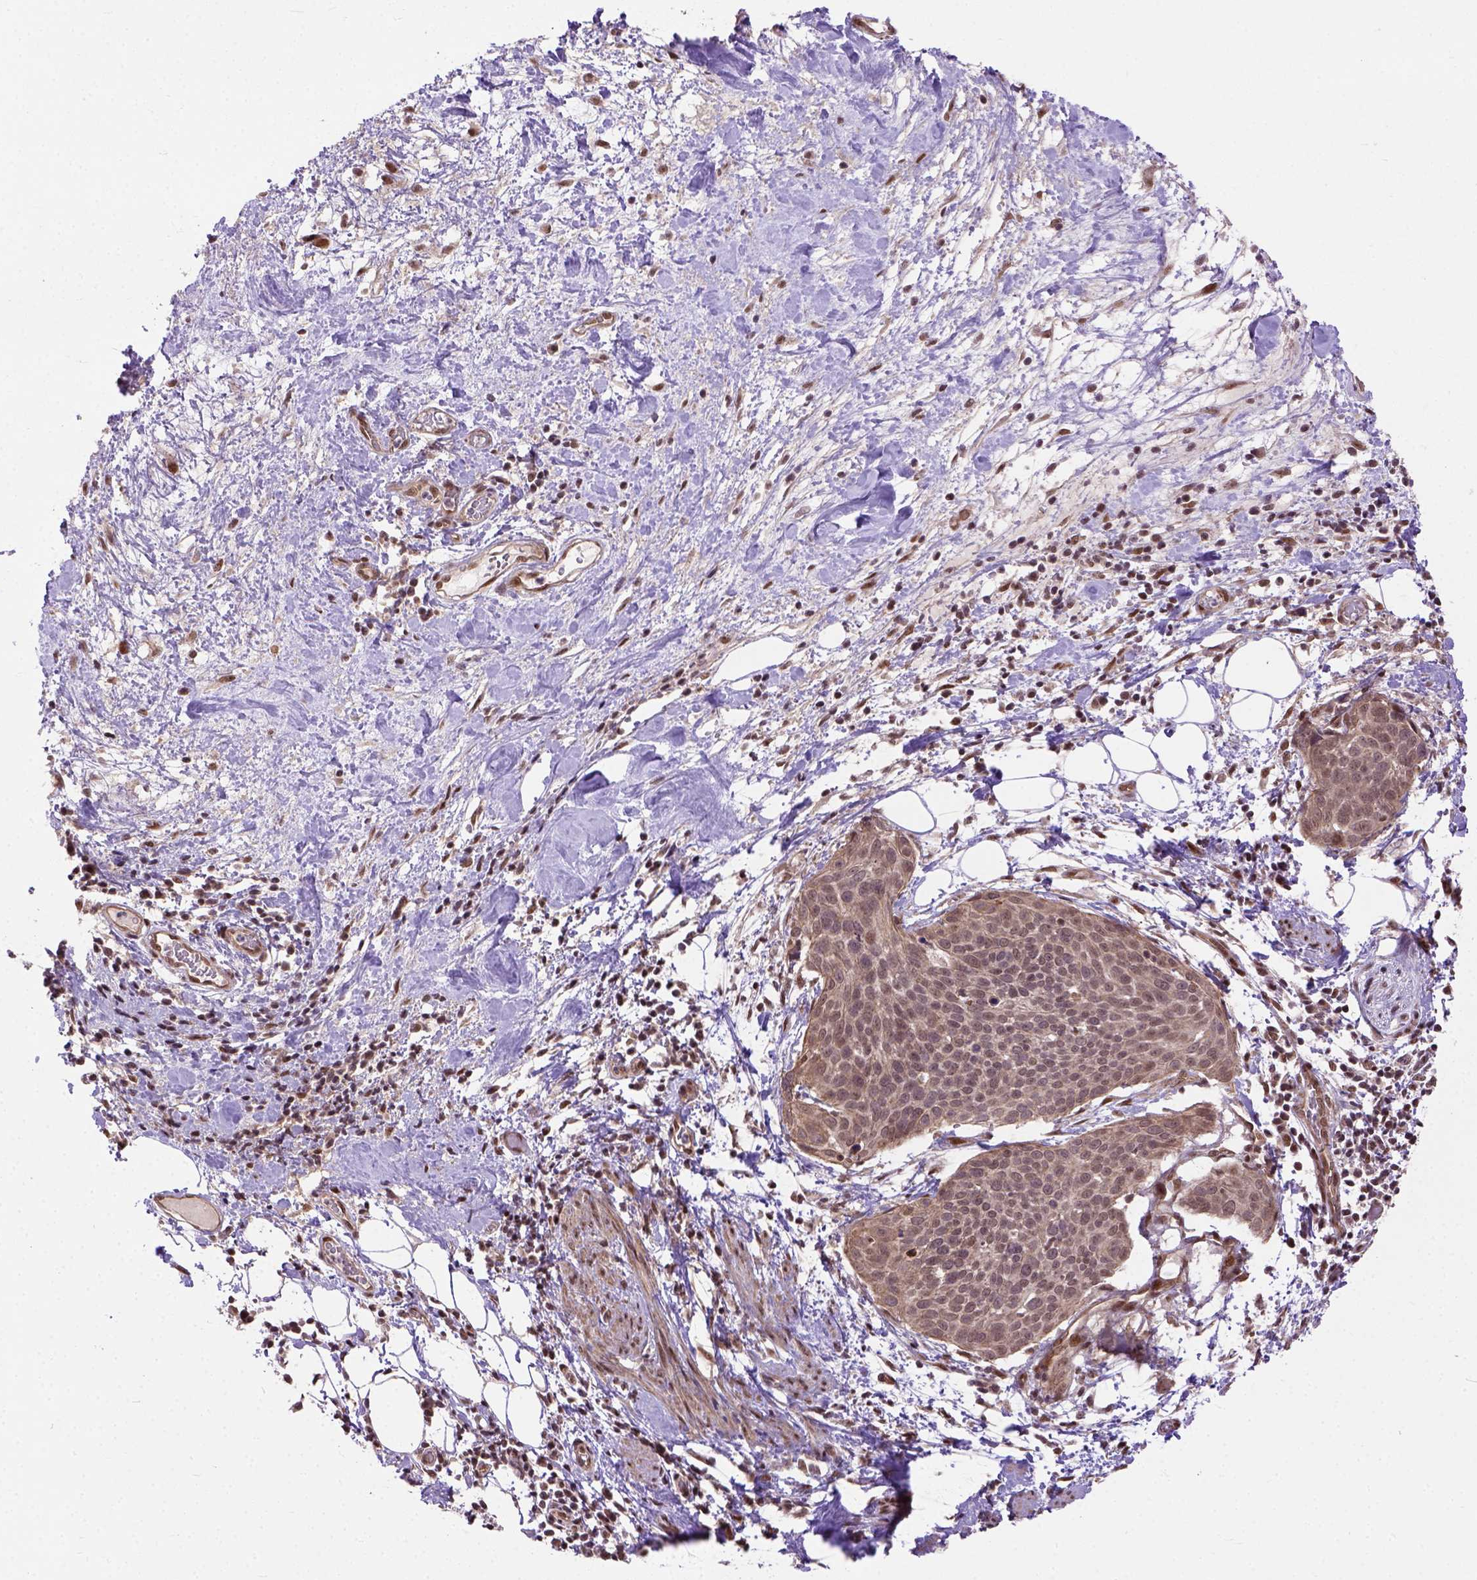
{"staining": {"intensity": "weak", "quantity": "25%-75%", "location": "nuclear"}, "tissue": "cervical cancer", "cell_type": "Tumor cells", "image_type": "cancer", "snomed": [{"axis": "morphology", "description": "Squamous cell carcinoma, NOS"}, {"axis": "topography", "description": "Cervix"}], "caption": "Cervical cancer (squamous cell carcinoma) tissue shows weak nuclear expression in approximately 25%-75% of tumor cells, visualized by immunohistochemistry.", "gene": "ZNF630", "patient": {"sex": "female", "age": 39}}